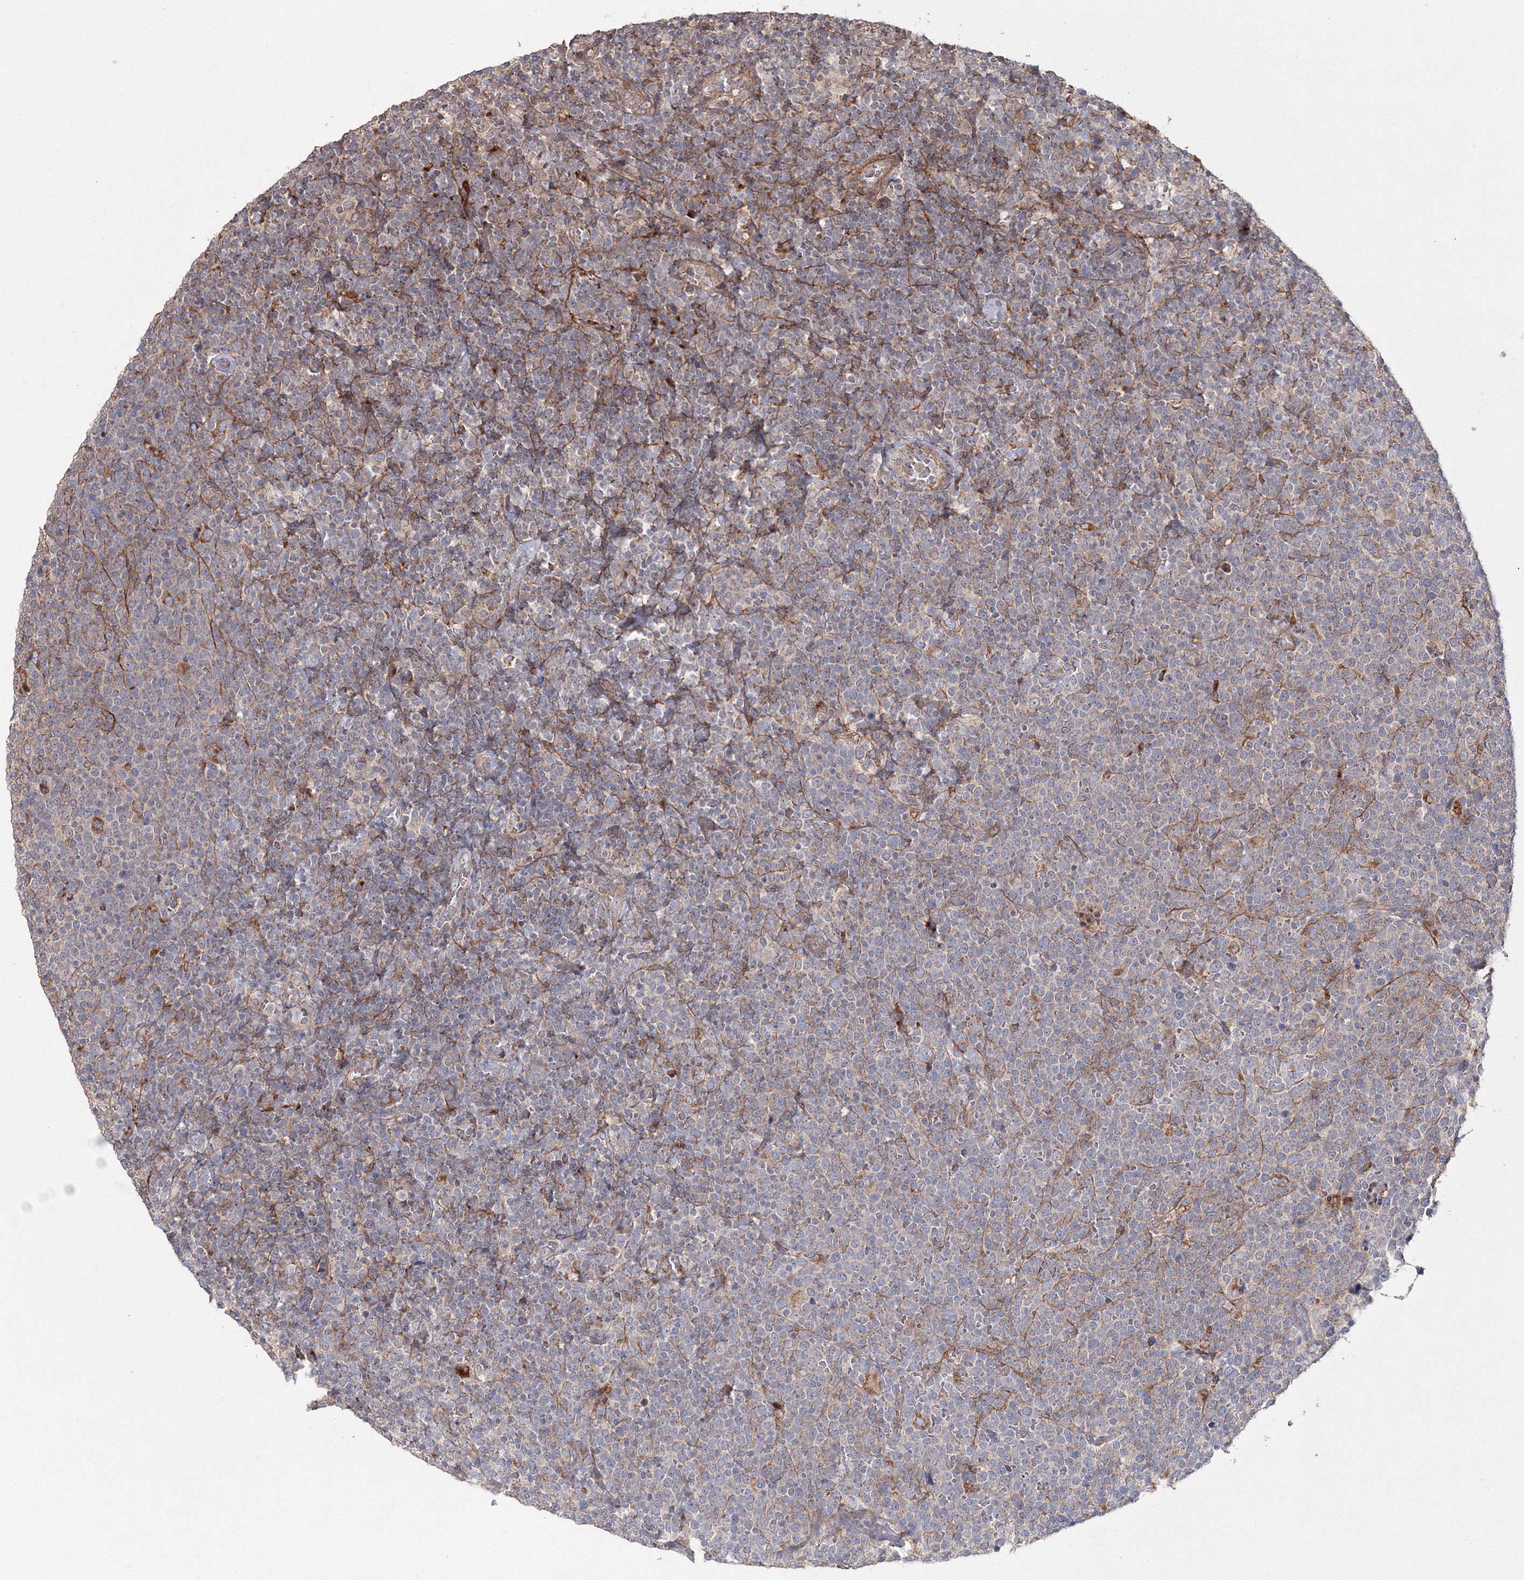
{"staining": {"intensity": "weak", "quantity": "25%-75%", "location": "cytoplasmic/membranous"}, "tissue": "lymphoma", "cell_type": "Tumor cells", "image_type": "cancer", "snomed": [{"axis": "morphology", "description": "Malignant lymphoma, non-Hodgkin's type, High grade"}, {"axis": "topography", "description": "Lymph node"}], "caption": "Lymphoma stained with a brown dye demonstrates weak cytoplasmic/membranous positive expression in about 25%-75% of tumor cells.", "gene": "DDO", "patient": {"sex": "male", "age": 61}}